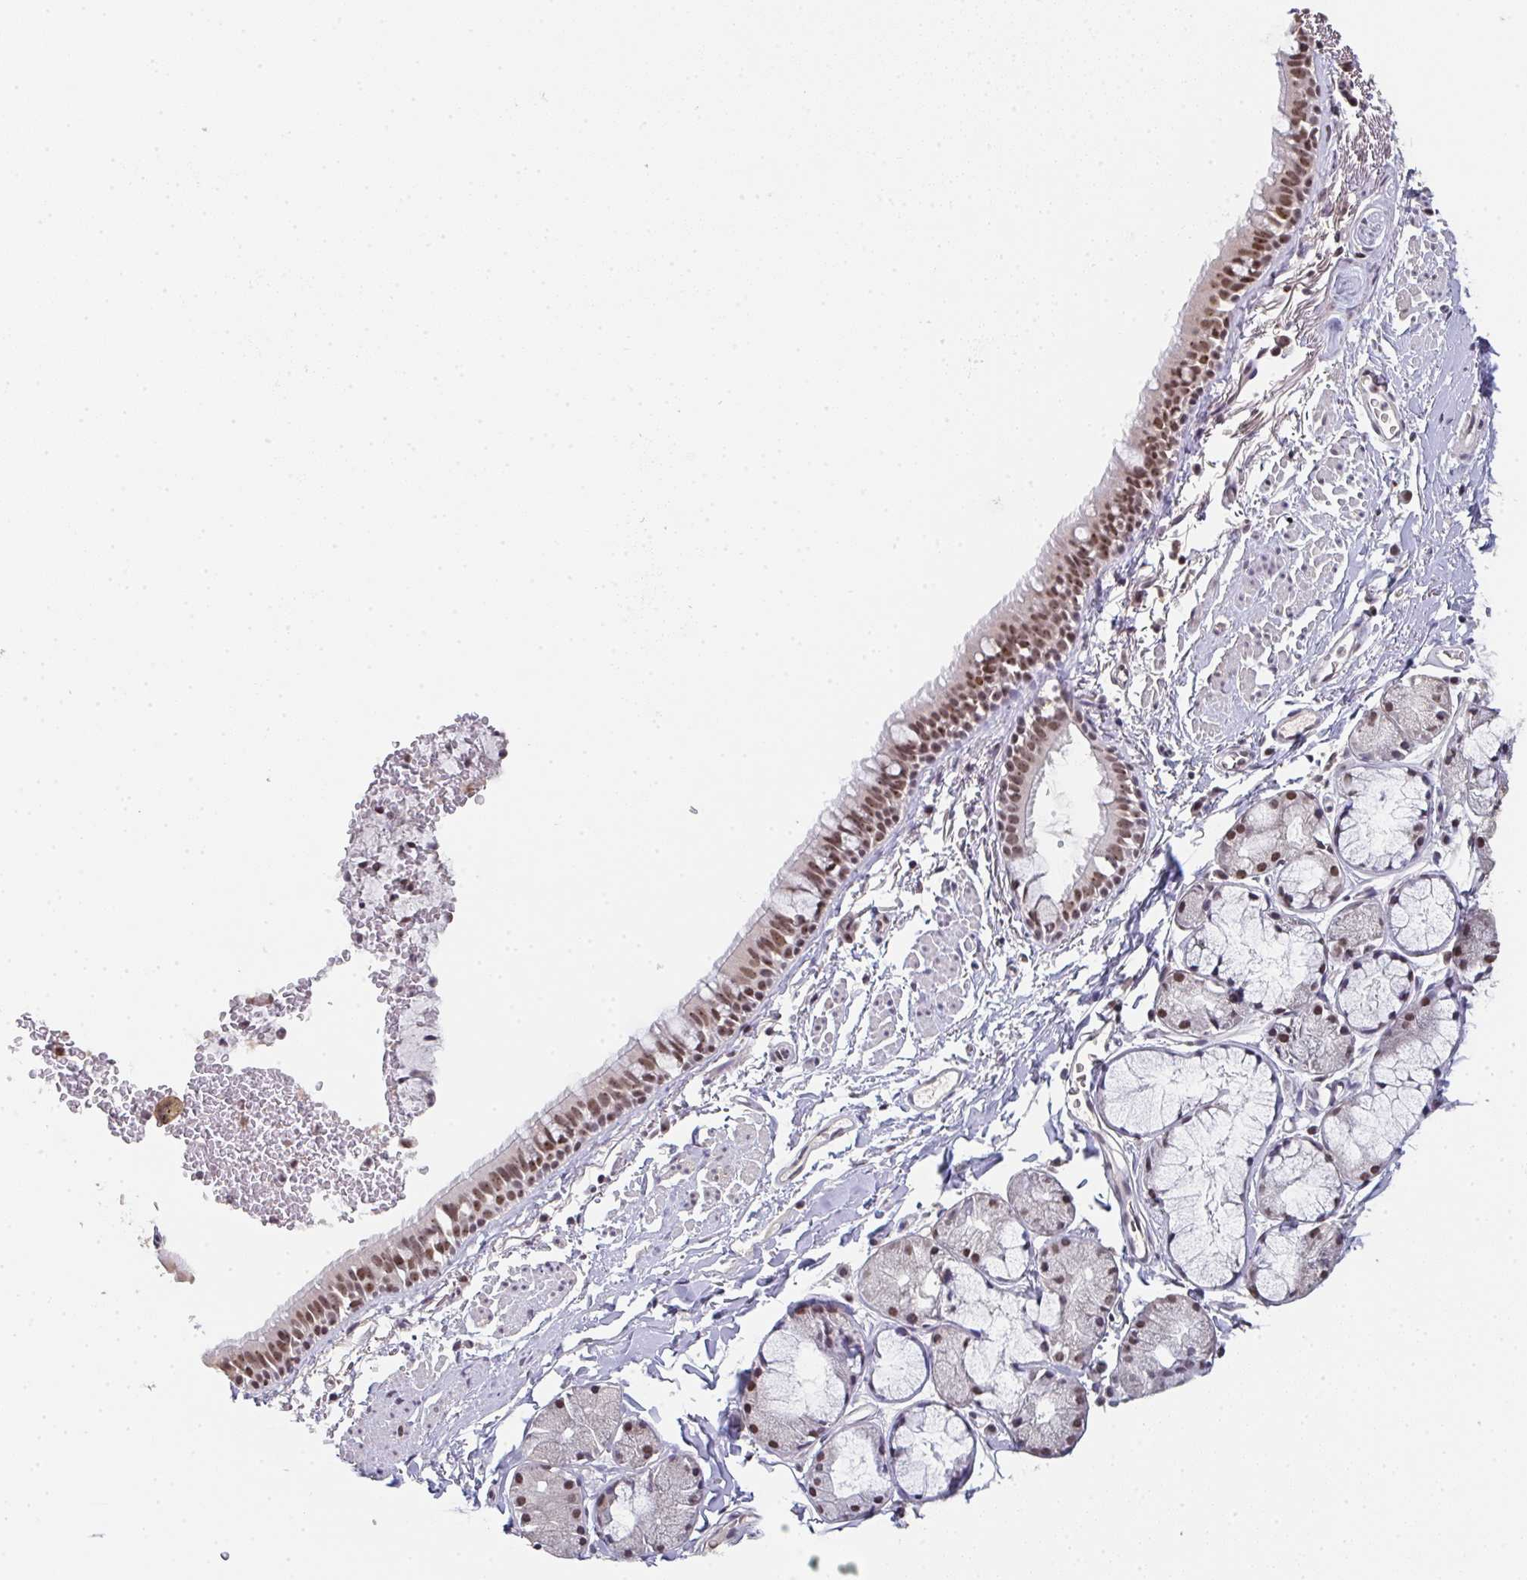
{"staining": {"intensity": "moderate", "quantity": ">75%", "location": "nuclear"}, "tissue": "bronchus", "cell_type": "Respiratory epithelial cells", "image_type": "normal", "snomed": [{"axis": "morphology", "description": "Normal tissue, NOS"}, {"axis": "topography", "description": "Lymph node"}, {"axis": "topography", "description": "Cartilage tissue"}, {"axis": "topography", "description": "Bronchus"}], "caption": "Protein expression analysis of benign bronchus exhibits moderate nuclear positivity in approximately >75% of respiratory epithelial cells. Using DAB (3,3'-diaminobenzidine) (brown) and hematoxylin (blue) stains, captured at high magnification using brightfield microscopy.", "gene": "DKC1", "patient": {"sex": "female", "age": 70}}